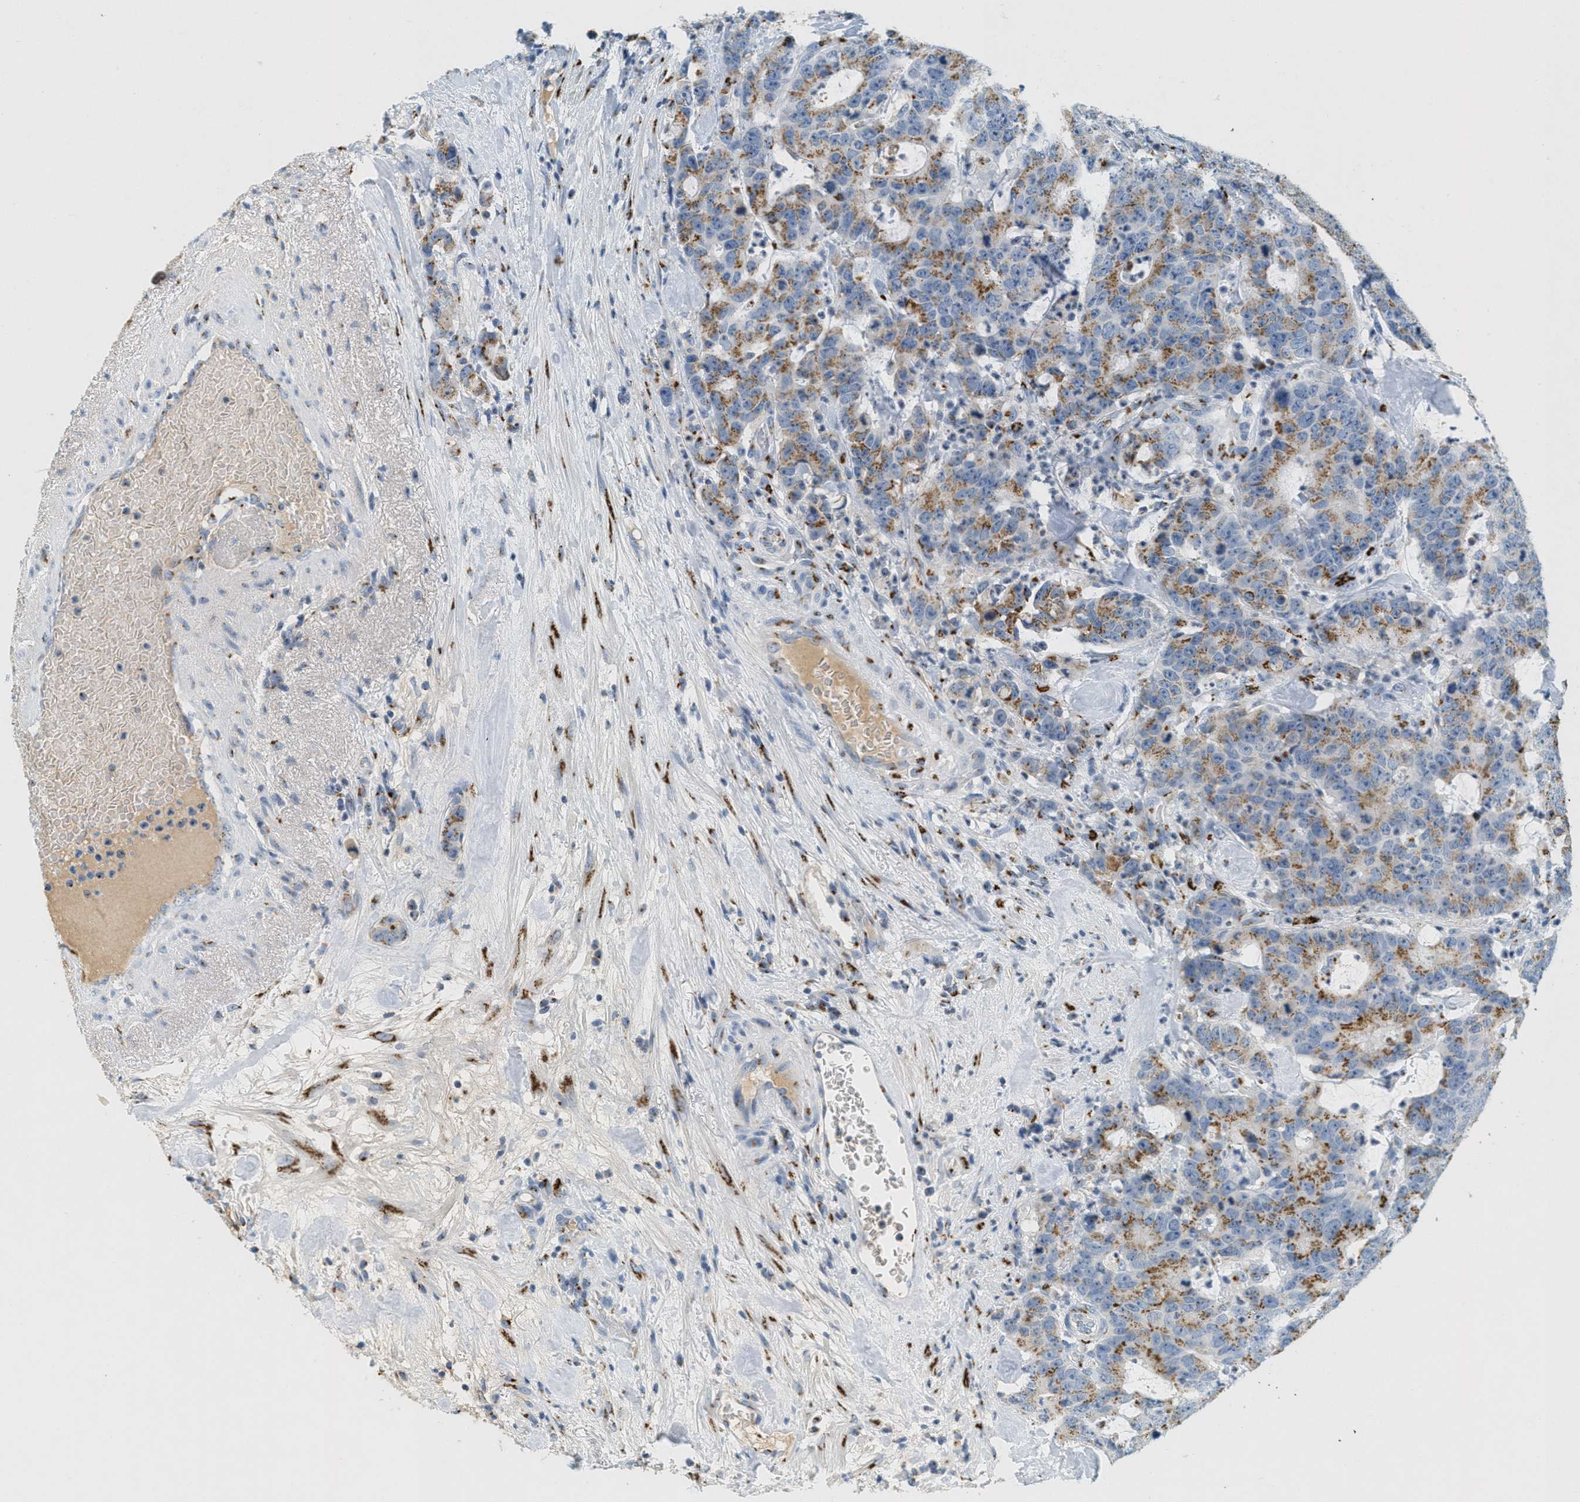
{"staining": {"intensity": "moderate", "quantity": "25%-75%", "location": "cytoplasmic/membranous"}, "tissue": "colorectal cancer", "cell_type": "Tumor cells", "image_type": "cancer", "snomed": [{"axis": "morphology", "description": "Adenocarcinoma, NOS"}, {"axis": "topography", "description": "Colon"}], "caption": "Immunohistochemistry (IHC) (DAB (3,3'-diaminobenzidine)) staining of human adenocarcinoma (colorectal) exhibits moderate cytoplasmic/membranous protein expression in approximately 25%-75% of tumor cells. The staining is performed using DAB (3,3'-diaminobenzidine) brown chromogen to label protein expression. The nuclei are counter-stained blue using hematoxylin.", "gene": "ENTPD4", "patient": {"sex": "female", "age": 86}}